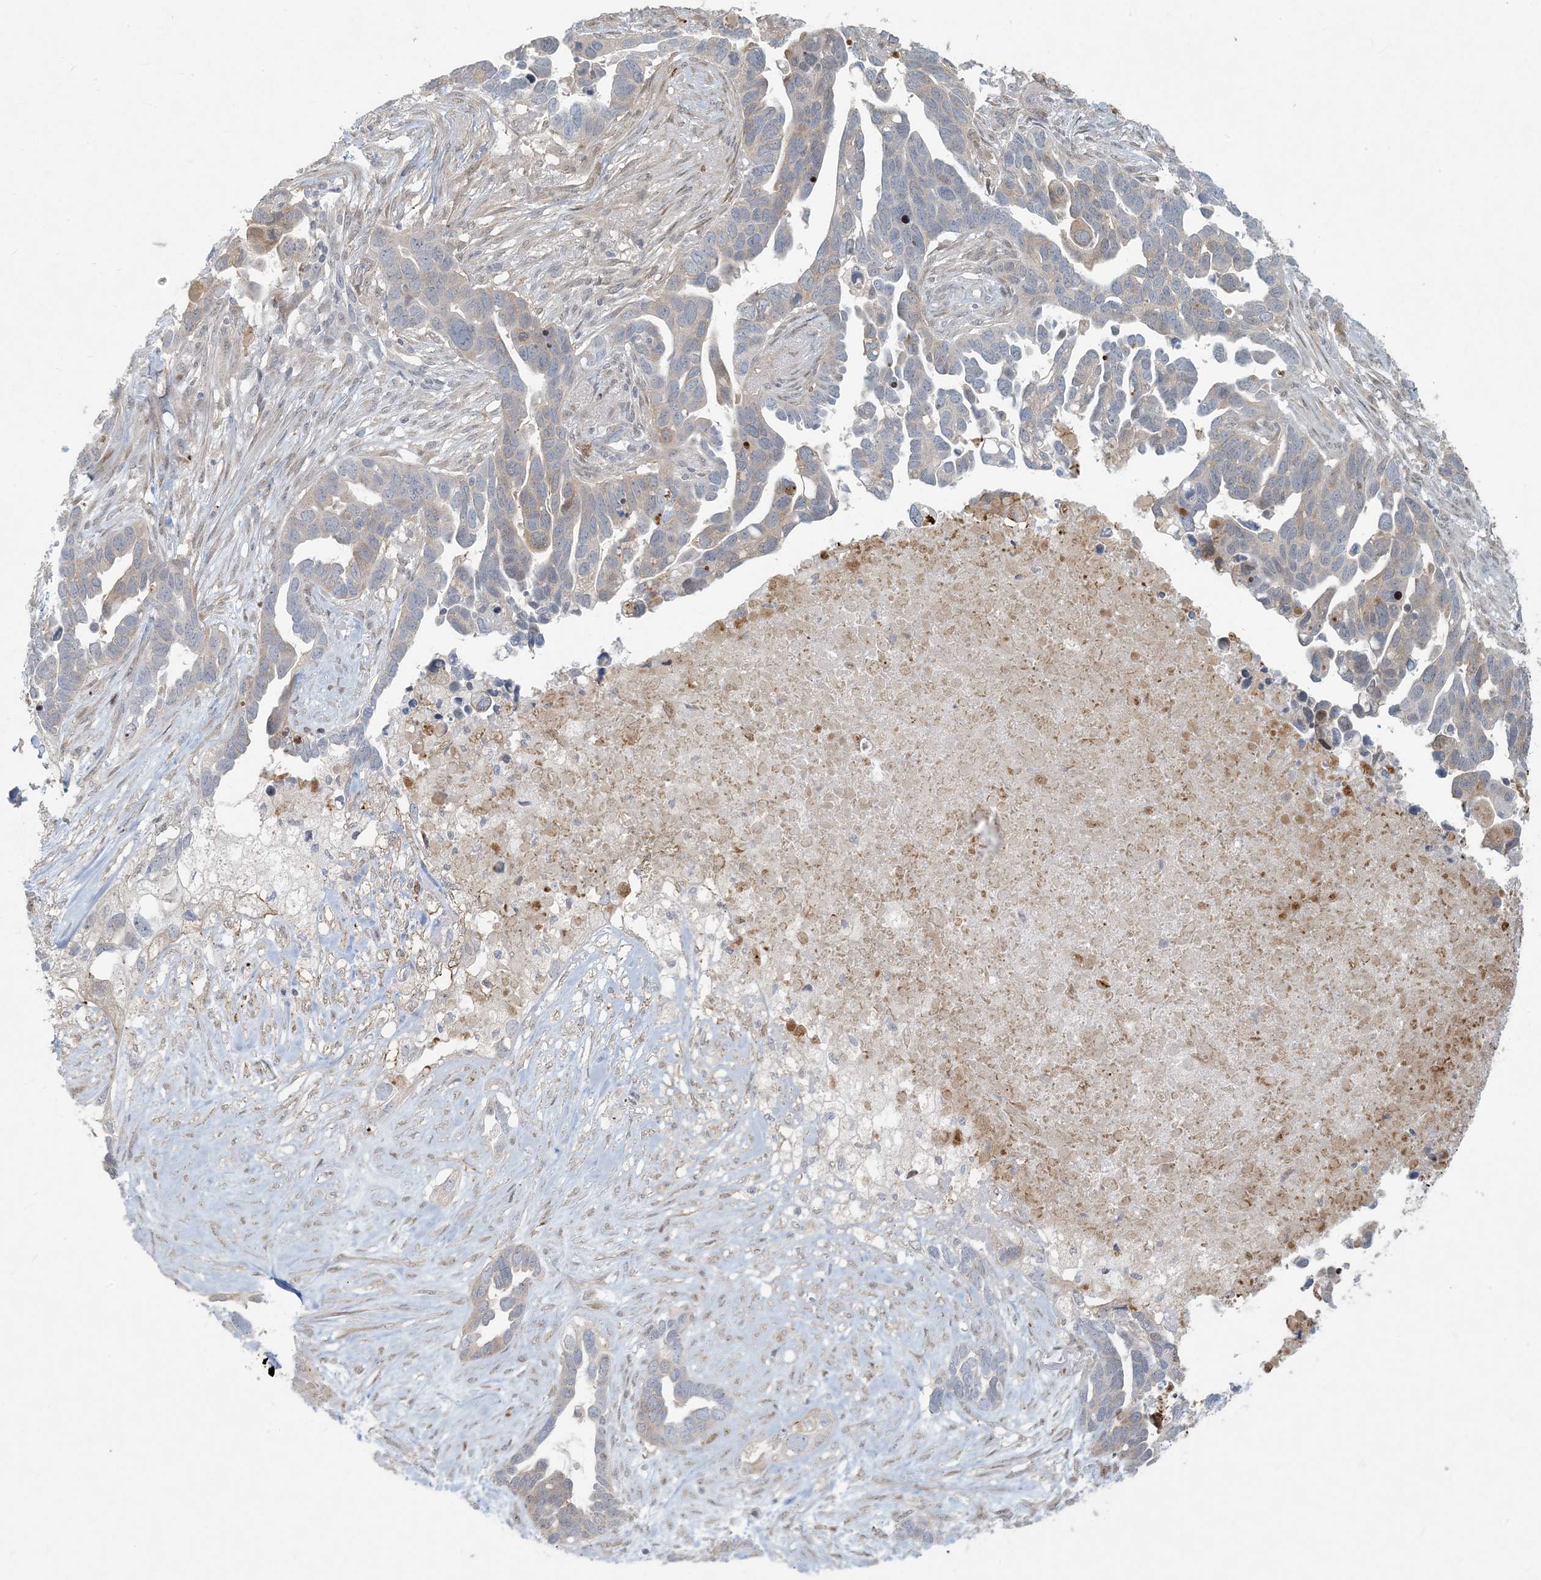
{"staining": {"intensity": "weak", "quantity": "<25%", "location": "cytoplasmic/membranous"}, "tissue": "ovarian cancer", "cell_type": "Tumor cells", "image_type": "cancer", "snomed": [{"axis": "morphology", "description": "Cystadenocarcinoma, serous, NOS"}, {"axis": "topography", "description": "Ovary"}], "caption": "The IHC image has no significant positivity in tumor cells of serous cystadenocarcinoma (ovarian) tissue.", "gene": "BCORL1", "patient": {"sex": "female", "age": 54}}